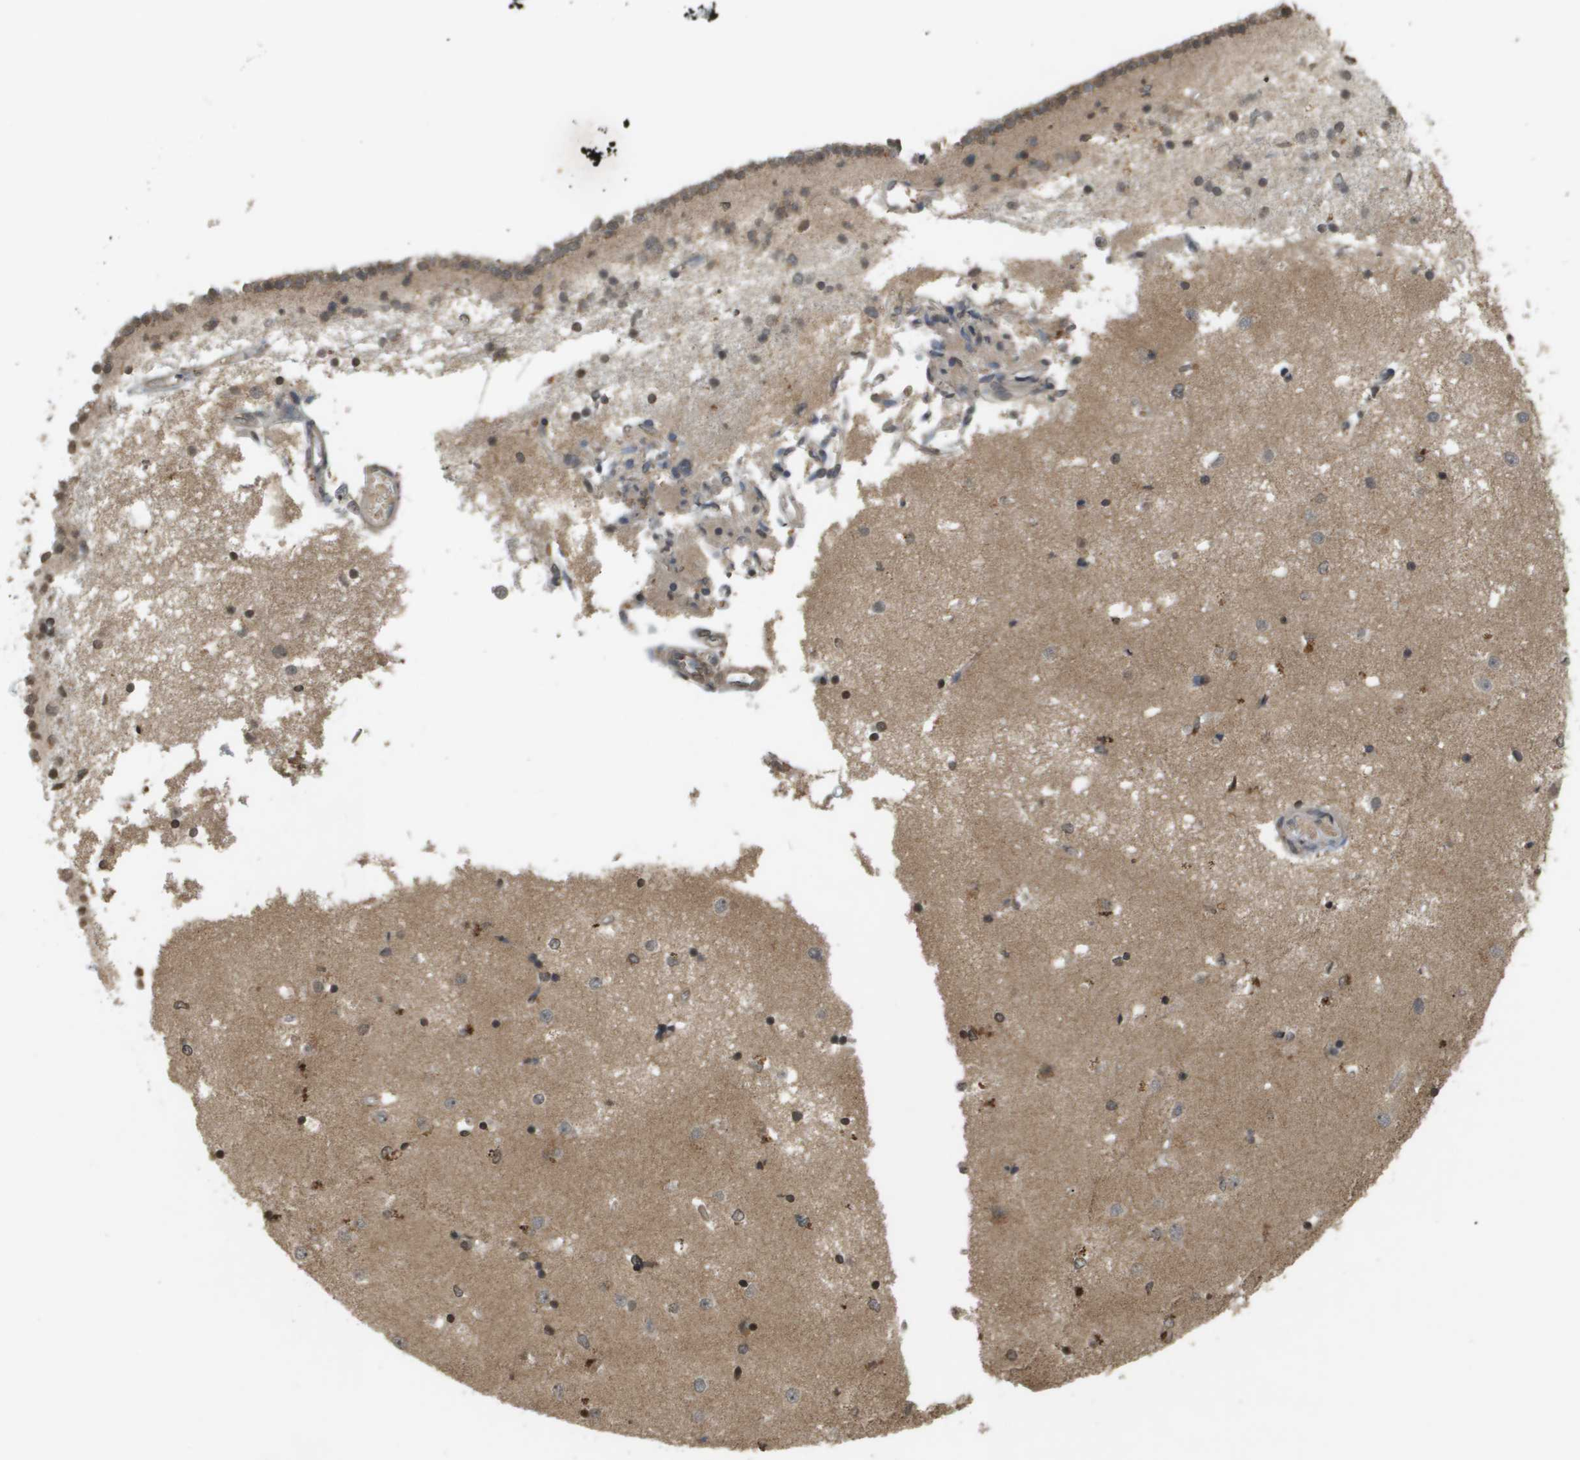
{"staining": {"intensity": "strong", "quantity": "25%-75%", "location": "nuclear"}, "tissue": "caudate", "cell_type": "Glial cells", "image_type": "normal", "snomed": [{"axis": "morphology", "description": "Normal tissue, NOS"}, {"axis": "topography", "description": "Lateral ventricle wall"}], "caption": "Protein expression analysis of unremarkable caudate reveals strong nuclear staining in about 25%-75% of glial cells. (DAB IHC, brown staining for protein, blue staining for nuclei).", "gene": "RAB21", "patient": {"sex": "male", "age": 45}}